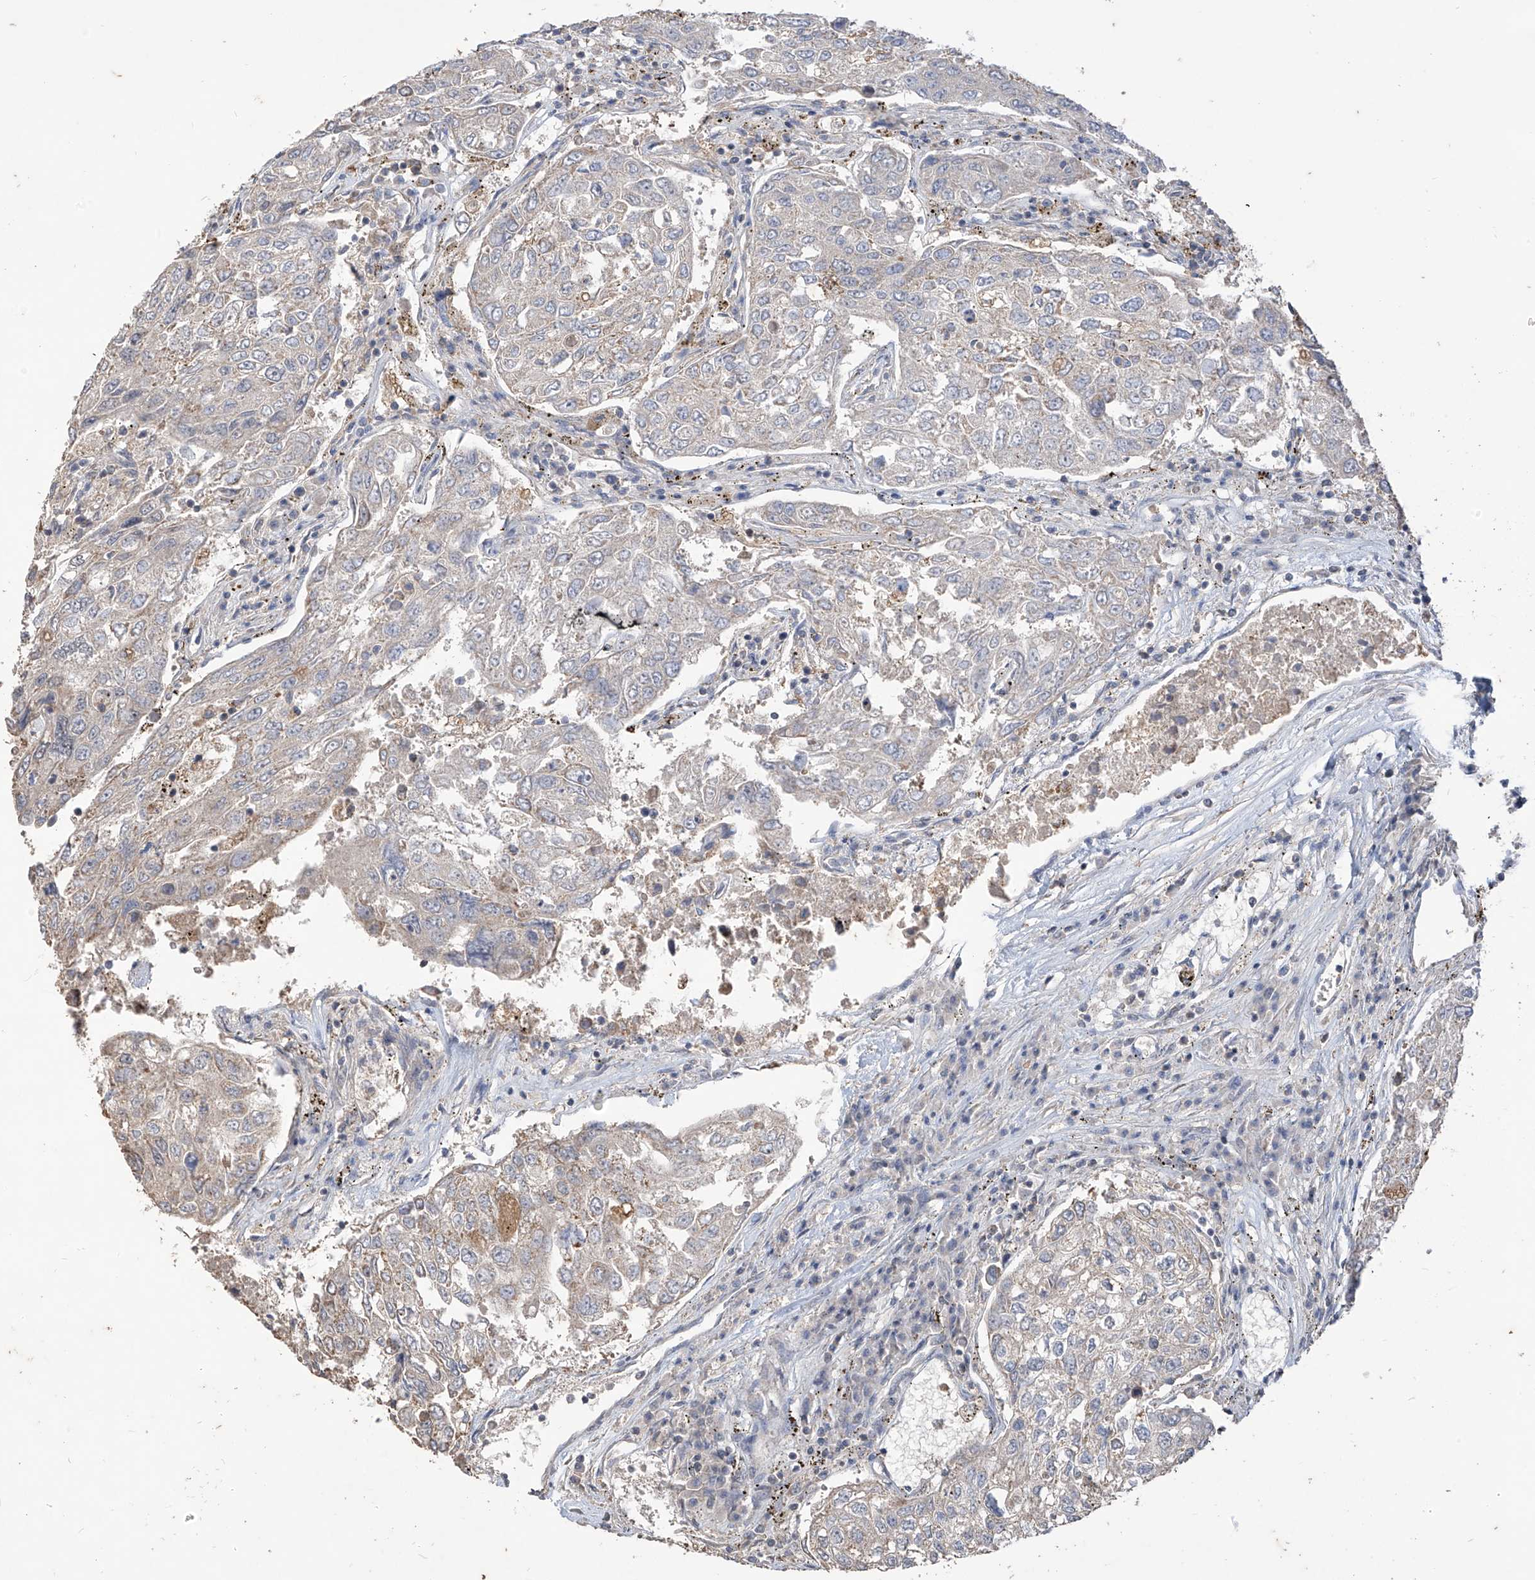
{"staining": {"intensity": "negative", "quantity": "none", "location": "none"}, "tissue": "urothelial cancer", "cell_type": "Tumor cells", "image_type": "cancer", "snomed": [{"axis": "morphology", "description": "Urothelial carcinoma, High grade"}, {"axis": "topography", "description": "Lymph node"}, {"axis": "topography", "description": "Urinary bladder"}], "caption": "Immunohistochemistry of human high-grade urothelial carcinoma exhibits no expression in tumor cells.", "gene": "MTUS2", "patient": {"sex": "male", "age": 51}}